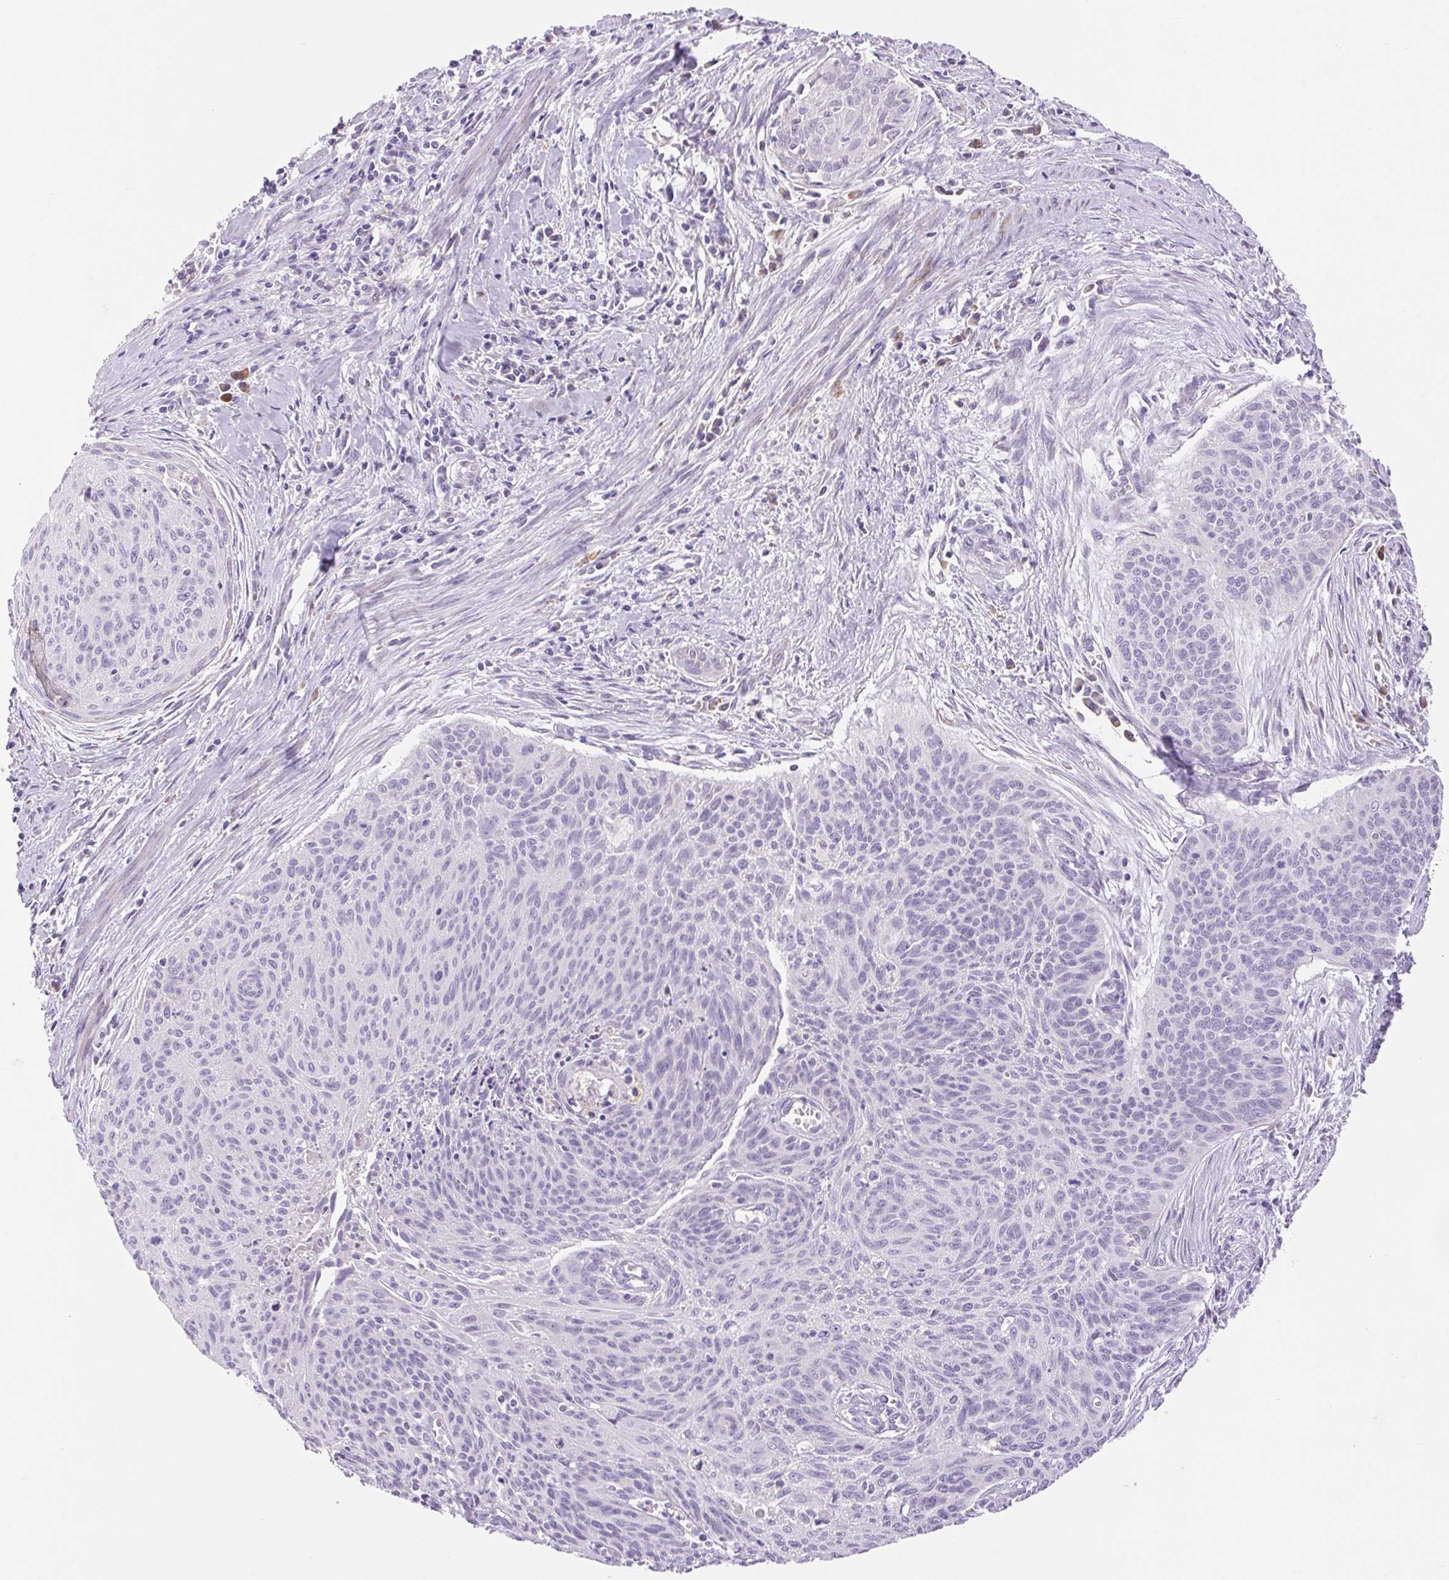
{"staining": {"intensity": "negative", "quantity": "none", "location": "none"}, "tissue": "cervical cancer", "cell_type": "Tumor cells", "image_type": "cancer", "snomed": [{"axis": "morphology", "description": "Squamous cell carcinoma, NOS"}, {"axis": "topography", "description": "Cervix"}], "caption": "Human cervical cancer stained for a protein using IHC demonstrates no expression in tumor cells.", "gene": "ARHGAP11B", "patient": {"sex": "female", "age": 55}}